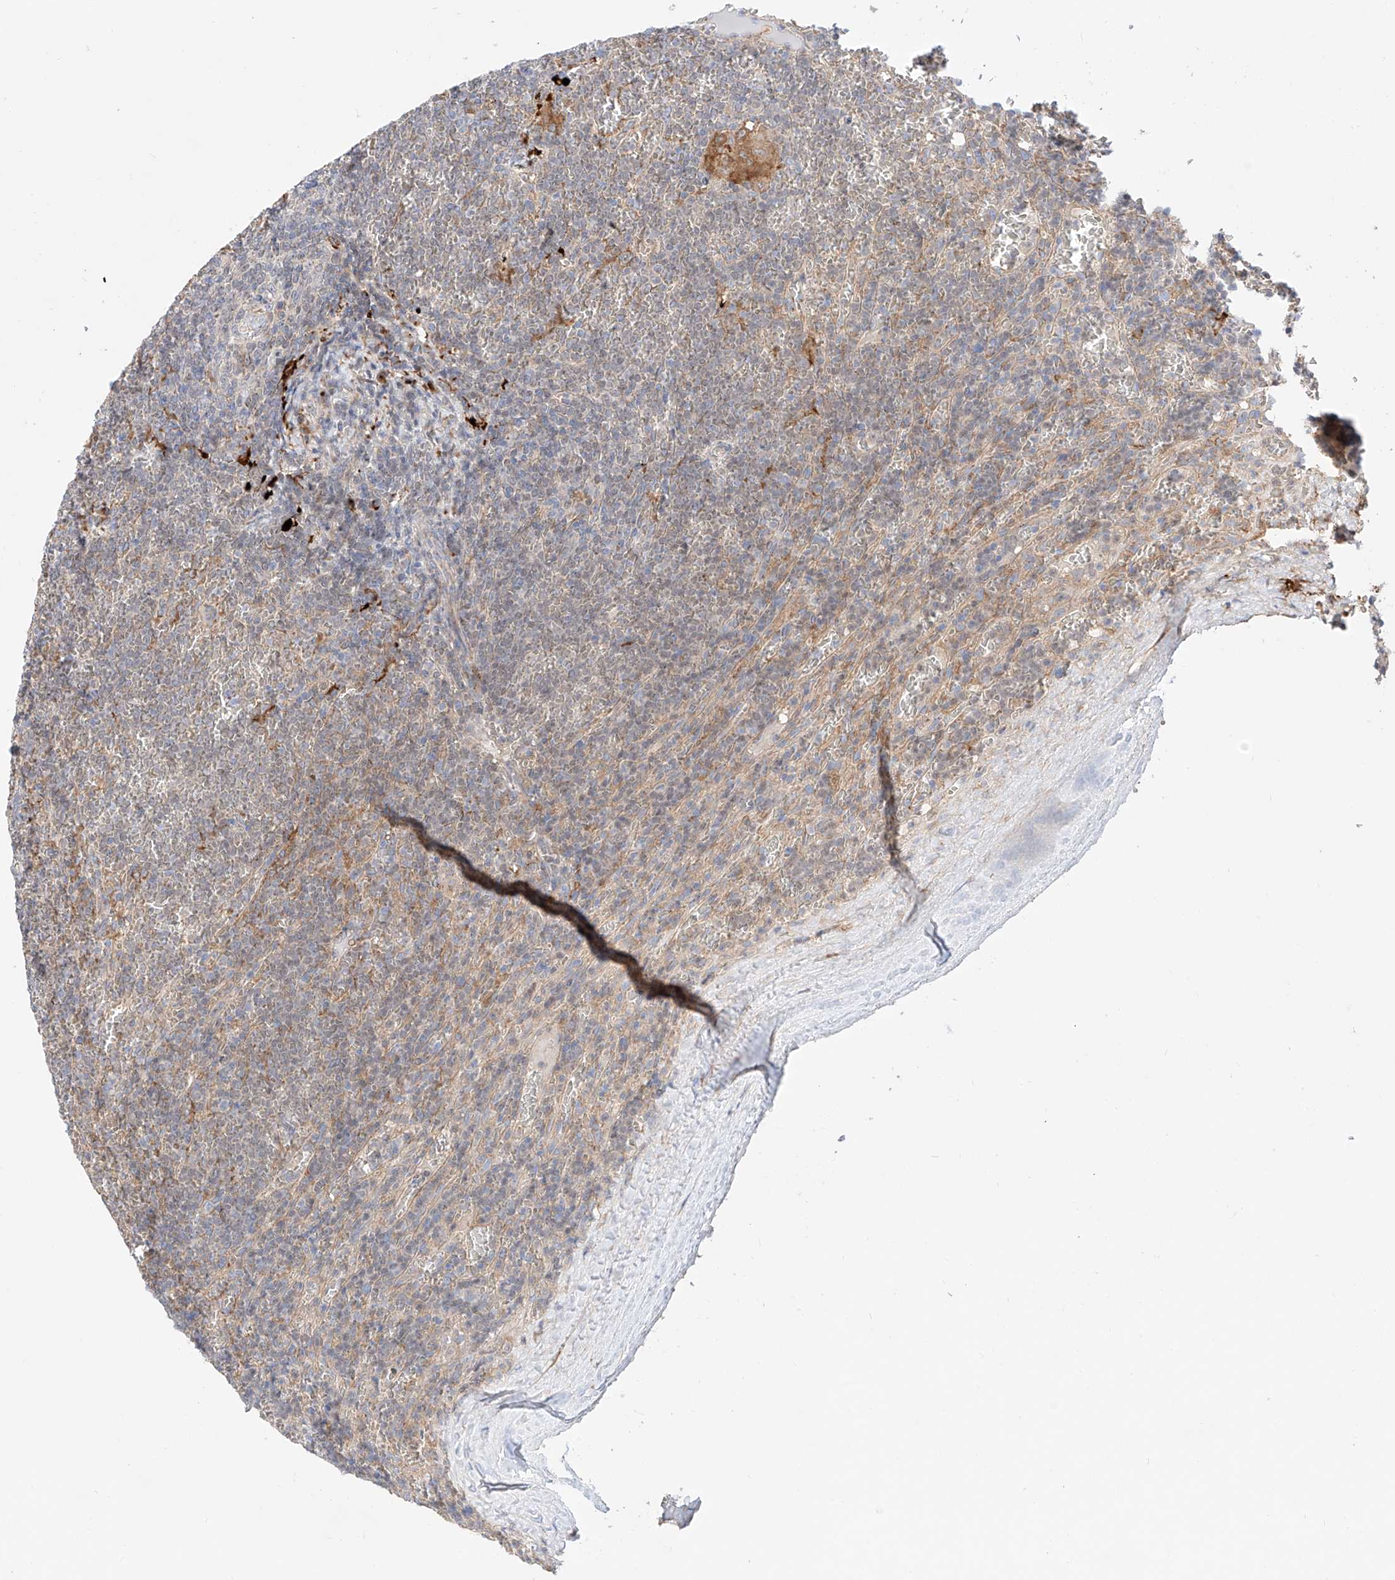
{"staining": {"intensity": "weak", "quantity": "<25%", "location": "cytoplasmic/membranous"}, "tissue": "lymphoma", "cell_type": "Tumor cells", "image_type": "cancer", "snomed": [{"axis": "morphology", "description": "Malignant lymphoma, non-Hodgkin's type, Low grade"}, {"axis": "topography", "description": "Spleen"}], "caption": "This is a micrograph of immunohistochemistry staining of malignant lymphoma, non-Hodgkin's type (low-grade), which shows no staining in tumor cells.", "gene": "MOSPD1", "patient": {"sex": "female", "age": 19}}